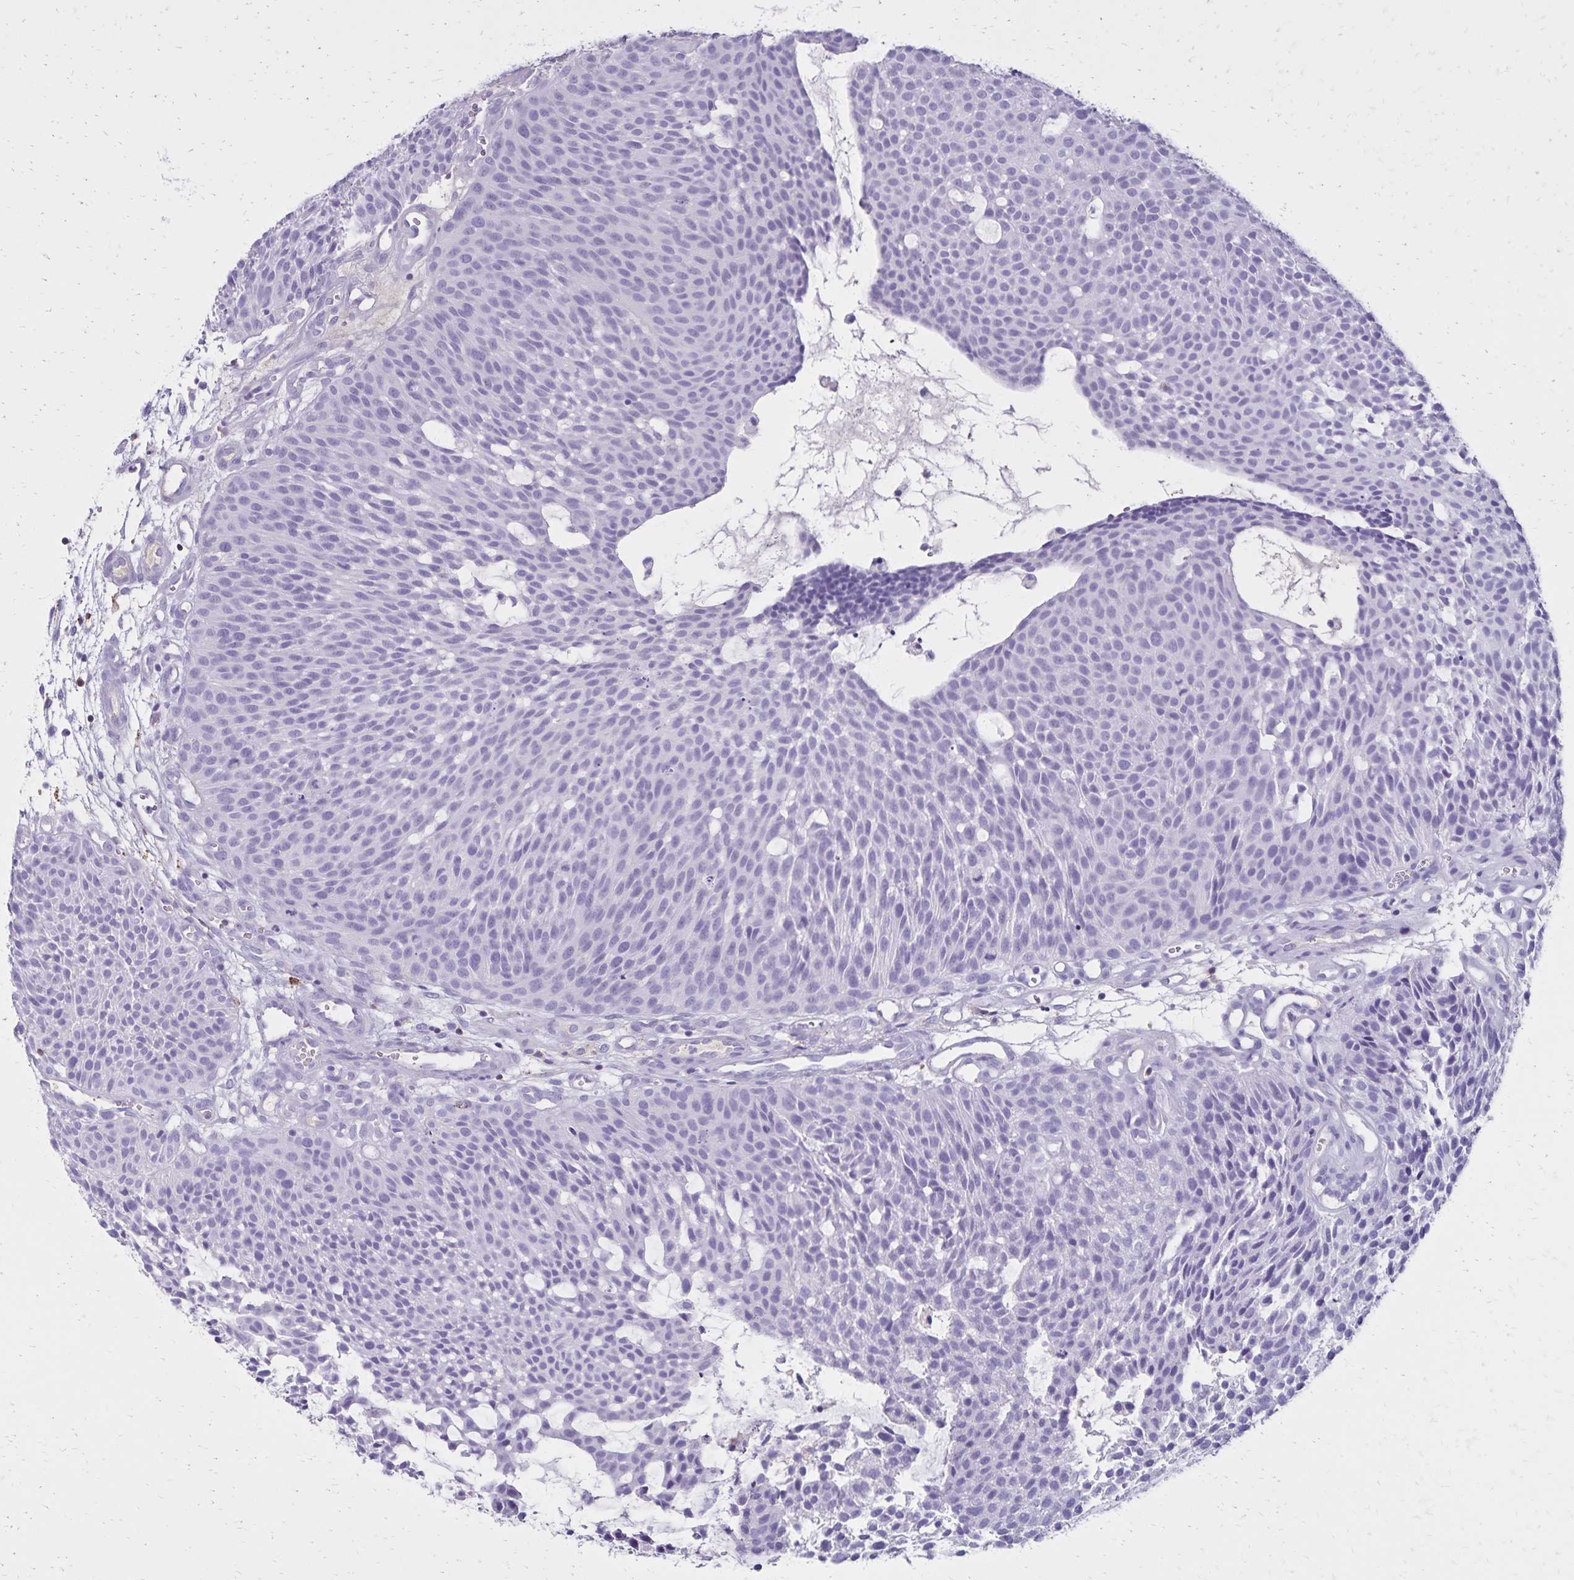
{"staining": {"intensity": "negative", "quantity": "none", "location": "none"}, "tissue": "urothelial cancer", "cell_type": "Tumor cells", "image_type": "cancer", "snomed": [{"axis": "morphology", "description": "Urothelial carcinoma, NOS"}, {"axis": "topography", "description": "Urinary bladder"}], "caption": "Protein analysis of transitional cell carcinoma exhibits no significant positivity in tumor cells. The staining was performed using DAB to visualize the protein expression in brown, while the nuclei were stained in blue with hematoxylin (Magnification: 20x).", "gene": "CD27", "patient": {"sex": "male", "age": 84}}